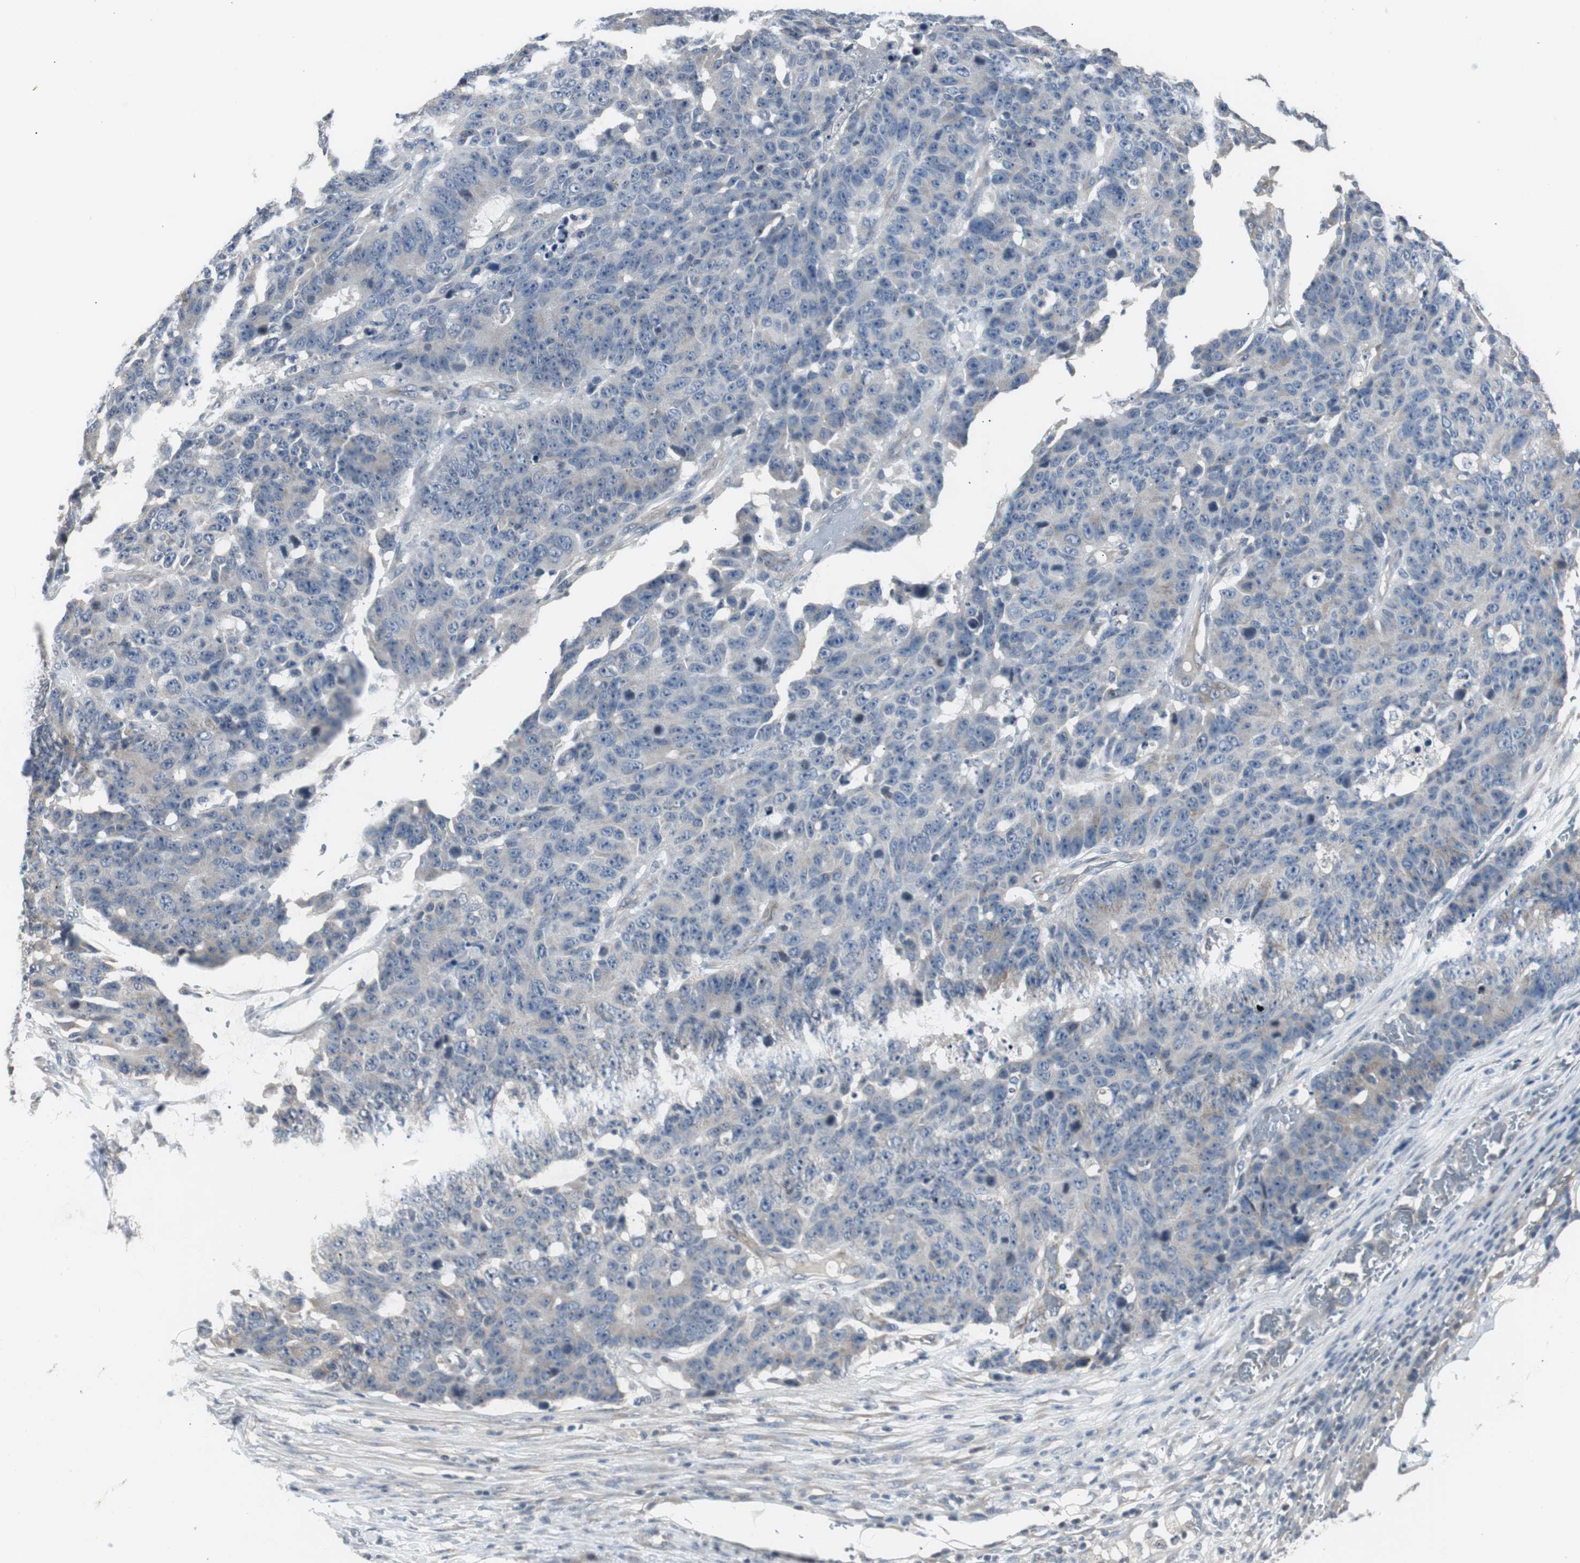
{"staining": {"intensity": "negative", "quantity": "none", "location": "none"}, "tissue": "colorectal cancer", "cell_type": "Tumor cells", "image_type": "cancer", "snomed": [{"axis": "morphology", "description": "Adenocarcinoma, NOS"}, {"axis": "topography", "description": "Colon"}], "caption": "High magnification brightfield microscopy of colorectal cancer (adenocarcinoma) stained with DAB (3,3'-diaminobenzidine) (brown) and counterstained with hematoxylin (blue): tumor cells show no significant staining. (IHC, brightfield microscopy, high magnification).", "gene": "ZMPSTE24", "patient": {"sex": "female", "age": 86}}